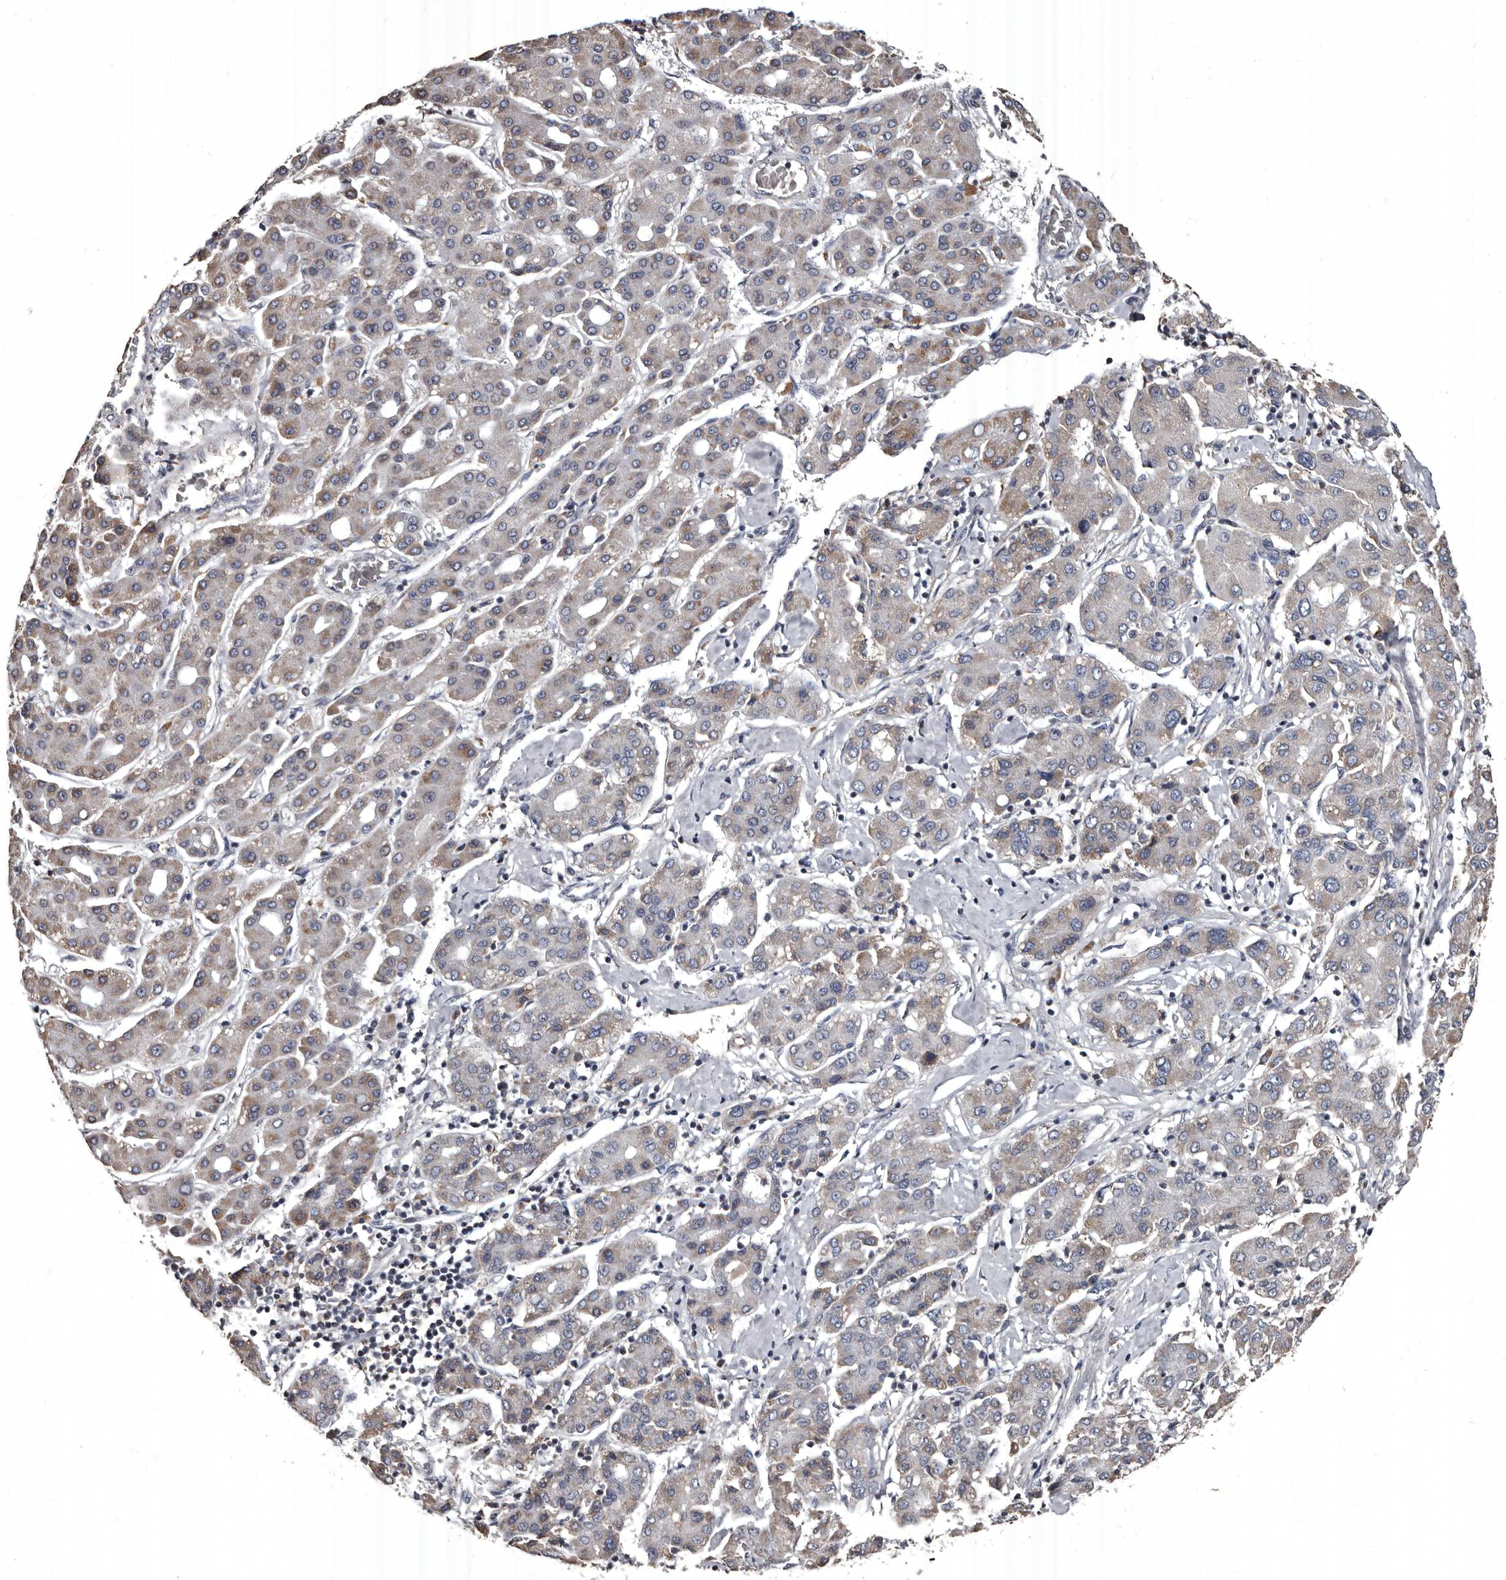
{"staining": {"intensity": "moderate", "quantity": "<25%", "location": "cytoplasmic/membranous"}, "tissue": "liver cancer", "cell_type": "Tumor cells", "image_type": "cancer", "snomed": [{"axis": "morphology", "description": "Carcinoma, Hepatocellular, NOS"}, {"axis": "topography", "description": "Liver"}], "caption": "Protein expression analysis of human liver hepatocellular carcinoma reveals moderate cytoplasmic/membranous positivity in approximately <25% of tumor cells. Using DAB (brown) and hematoxylin (blue) stains, captured at high magnification using brightfield microscopy.", "gene": "GREB1", "patient": {"sex": "male", "age": 65}}